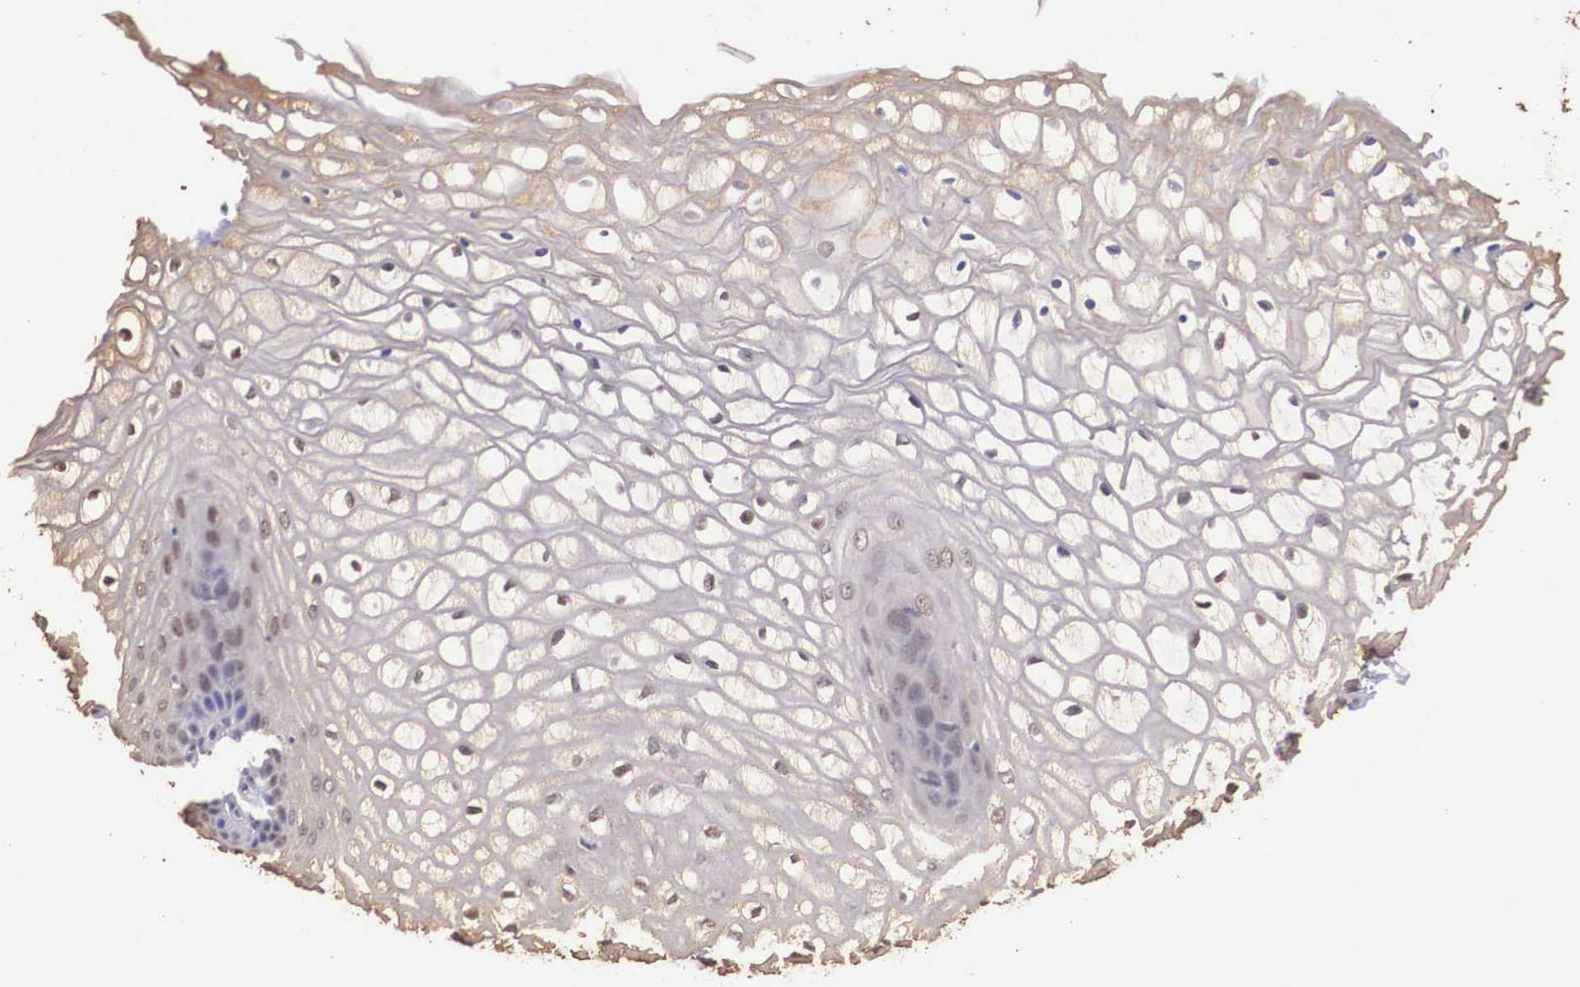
{"staining": {"intensity": "weak", "quantity": ">75%", "location": "nuclear"}, "tissue": "vagina", "cell_type": "Squamous epithelial cells", "image_type": "normal", "snomed": [{"axis": "morphology", "description": "Normal tissue, NOS"}, {"axis": "topography", "description": "Vagina"}], "caption": "The micrograph shows a brown stain indicating the presence of a protein in the nuclear of squamous epithelial cells in vagina. Ihc stains the protein of interest in brown and the nuclei are stained blue.", "gene": "ZNF275", "patient": {"sex": "female", "age": 34}}